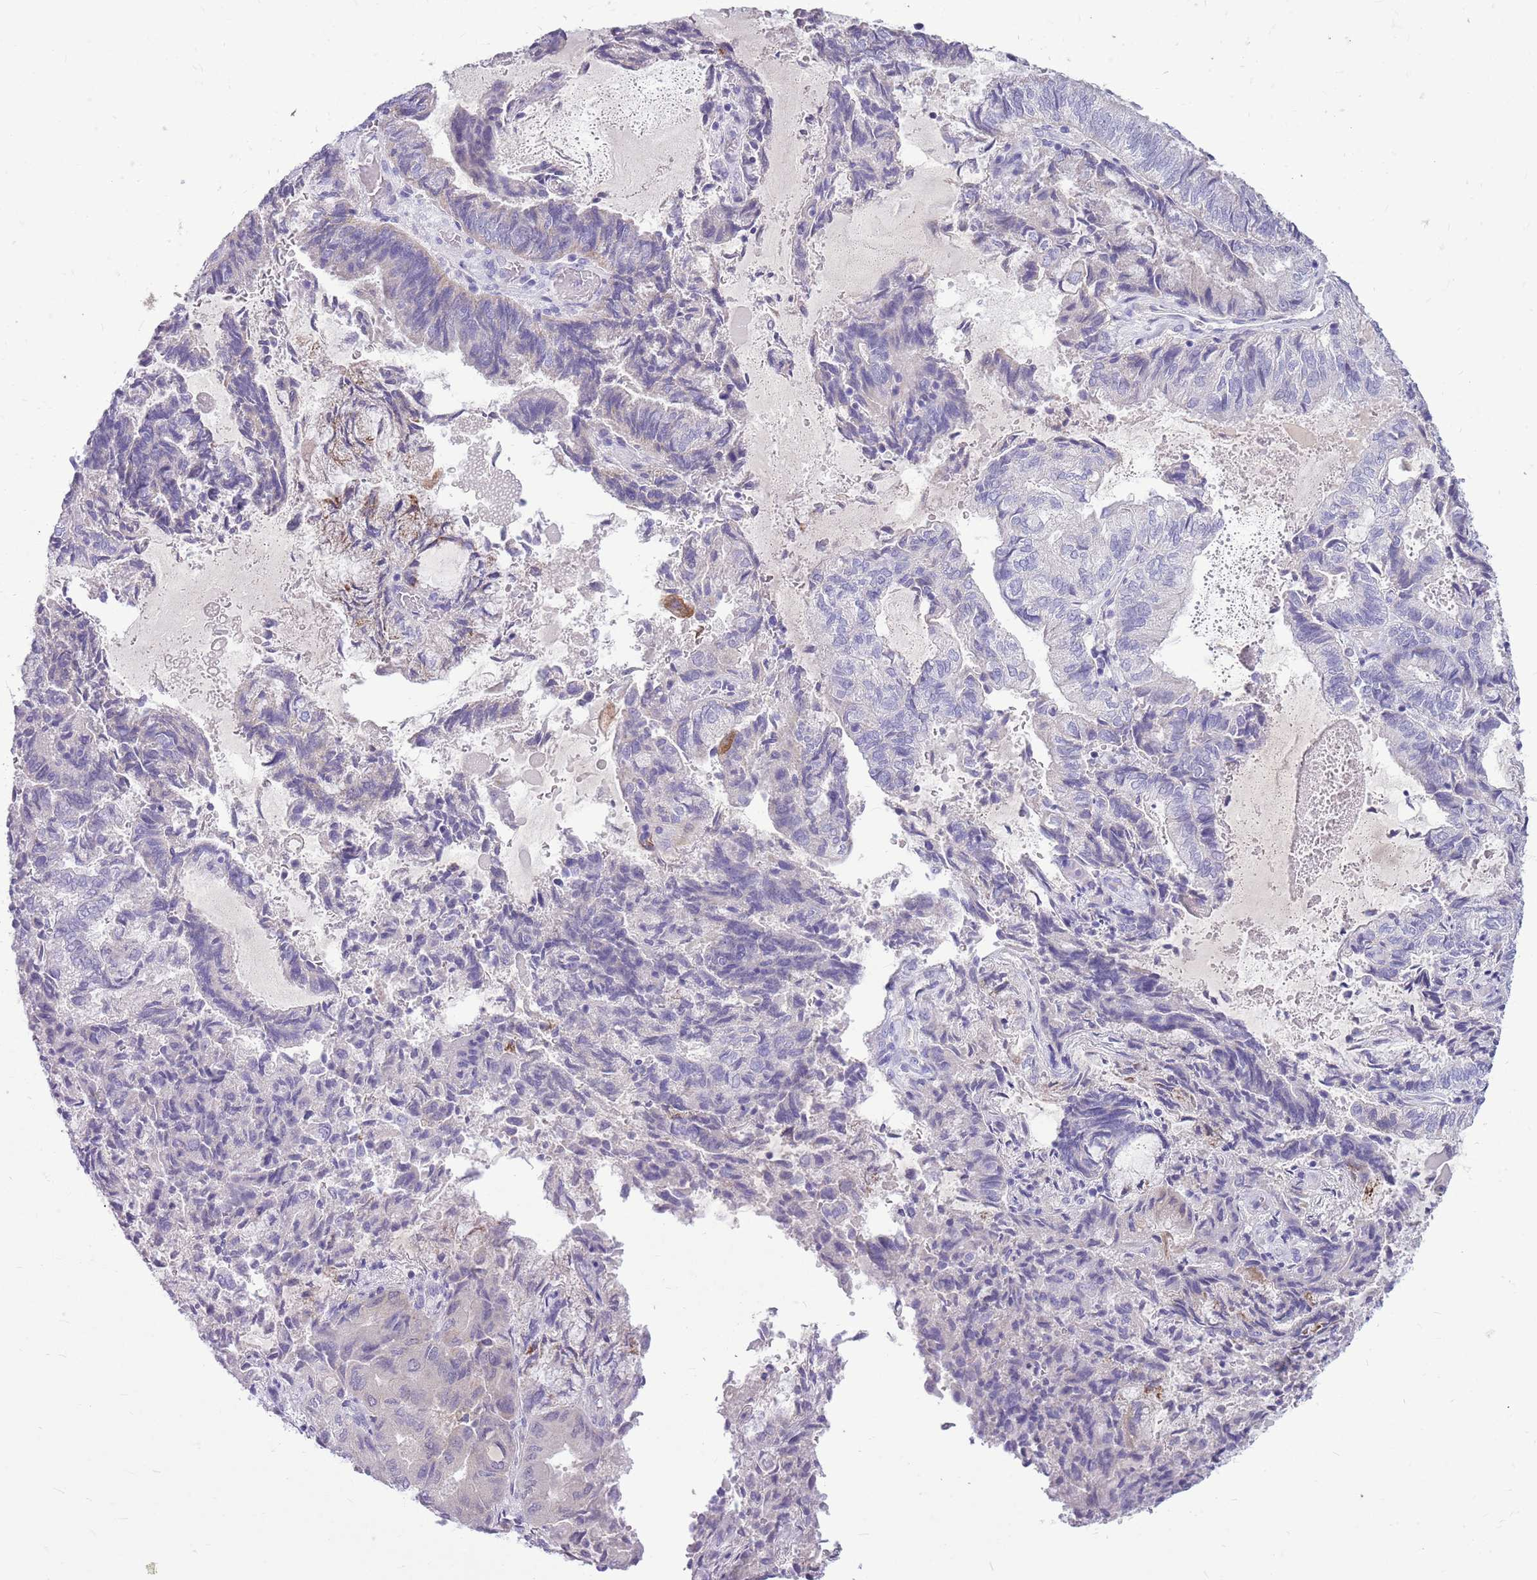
{"staining": {"intensity": "negative", "quantity": "none", "location": "none"}, "tissue": "endometrial cancer", "cell_type": "Tumor cells", "image_type": "cancer", "snomed": [{"axis": "morphology", "description": "Adenocarcinoma, NOS"}, {"axis": "topography", "description": "Endometrium"}], "caption": "IHC of endometrial cancer (adenocarcinoma) exhibits no staining in tumor cells. (DAB (3,3'-diaminobenzidine) IHC, high magnification).", "gene": "ZNF425", "patient": {"sex": "female", "age": 80}}